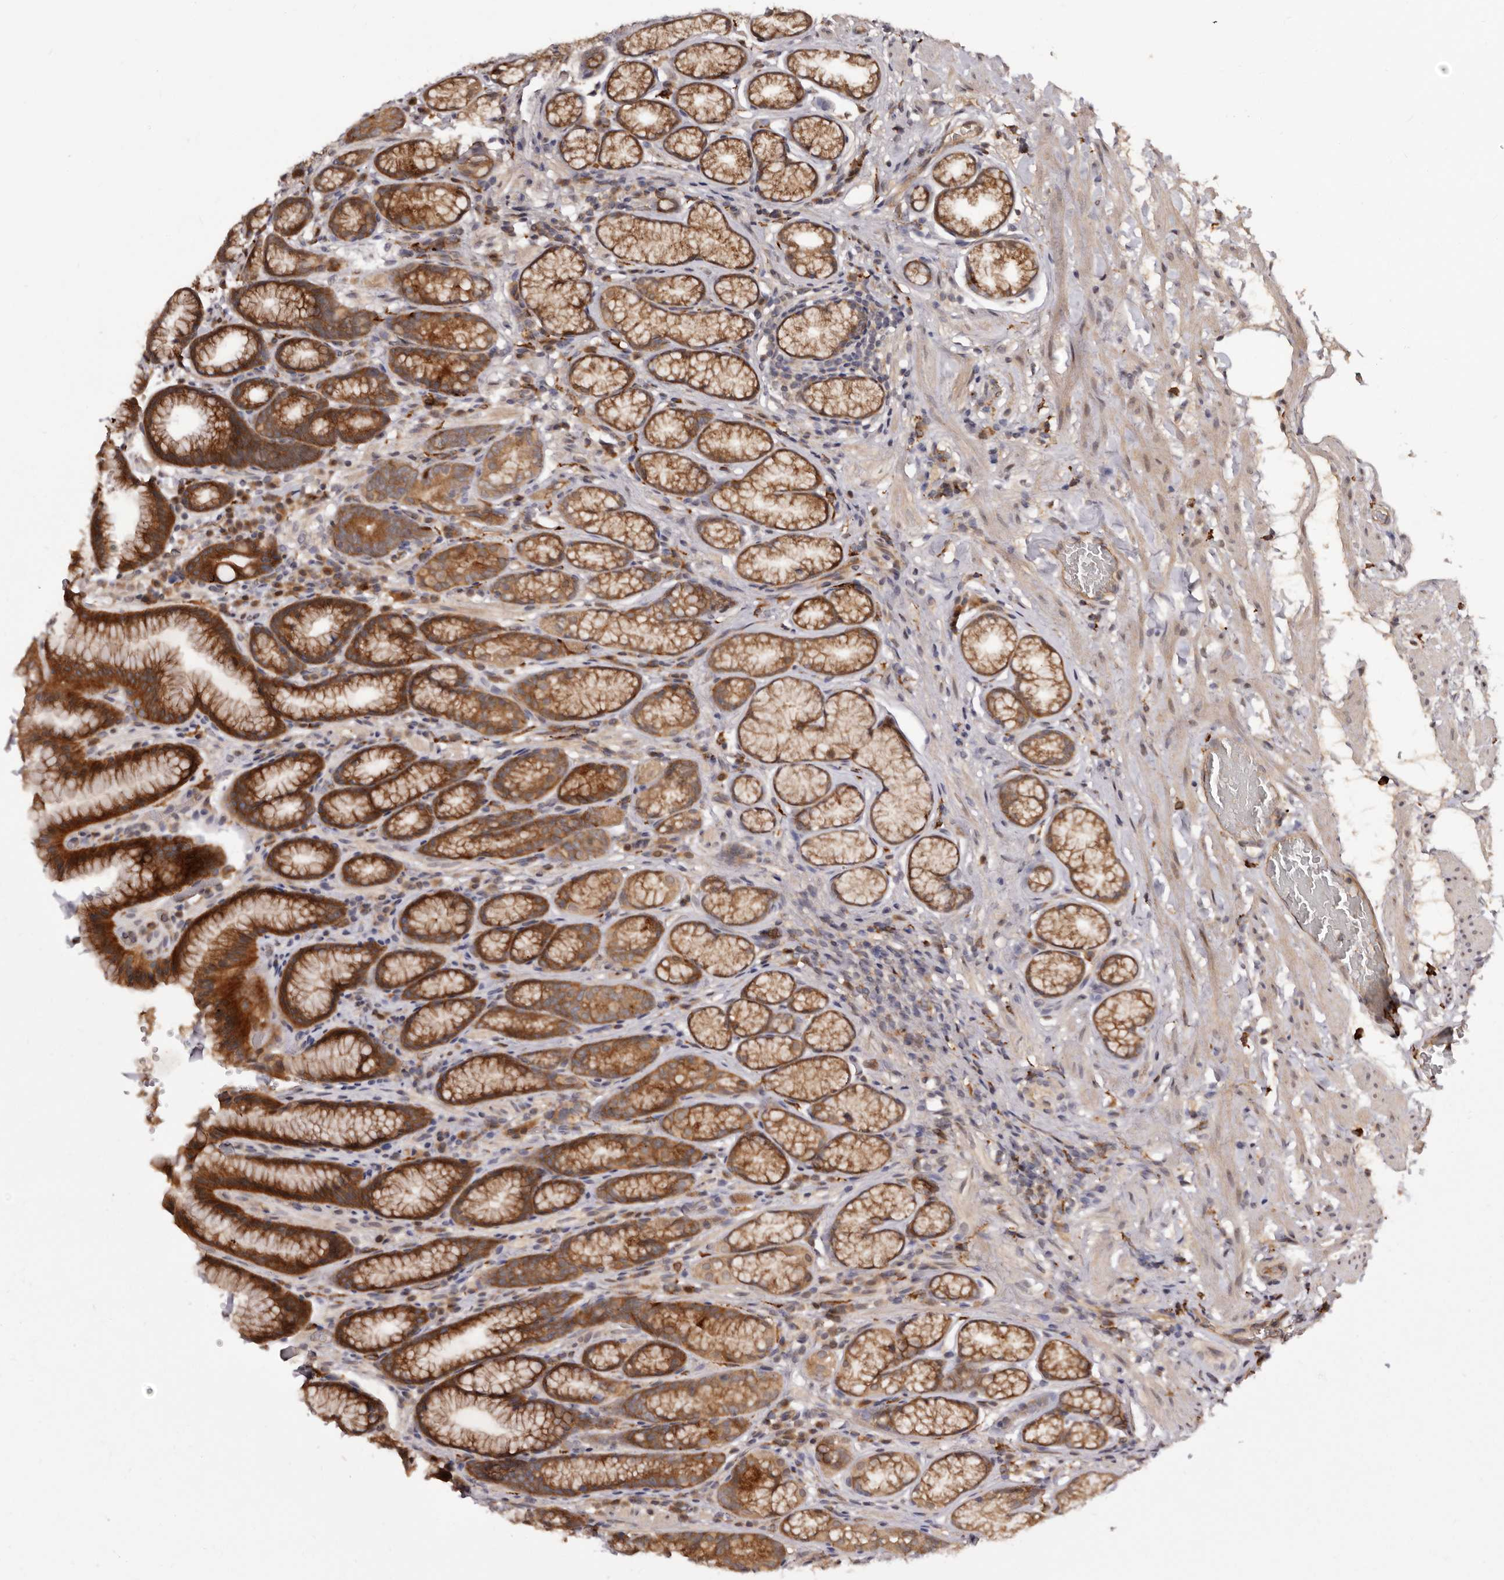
{"staining": {"intensity": "strong", "quantity": ">75%", "location": "cytoplasmic/membranous"}, "tissue": "stomach", "cell_type": "Glandular cells", "image_type": "normal", "snomed": [{"axis": "morphology", "description": "Normal tissue, NOS"}, {"axis": "topography", "description": "Stomach"}], "caption": "Brown immunohistochemical staining in unremarkable human stomach demonstrates strong cytoplasmic/membranous expression in approximately >75% of glandular cells. (DAB IHC with brightfield microscopy, high magnification).", "gene": "INAVA", "patient": {"sex": "male", "age": 42}}